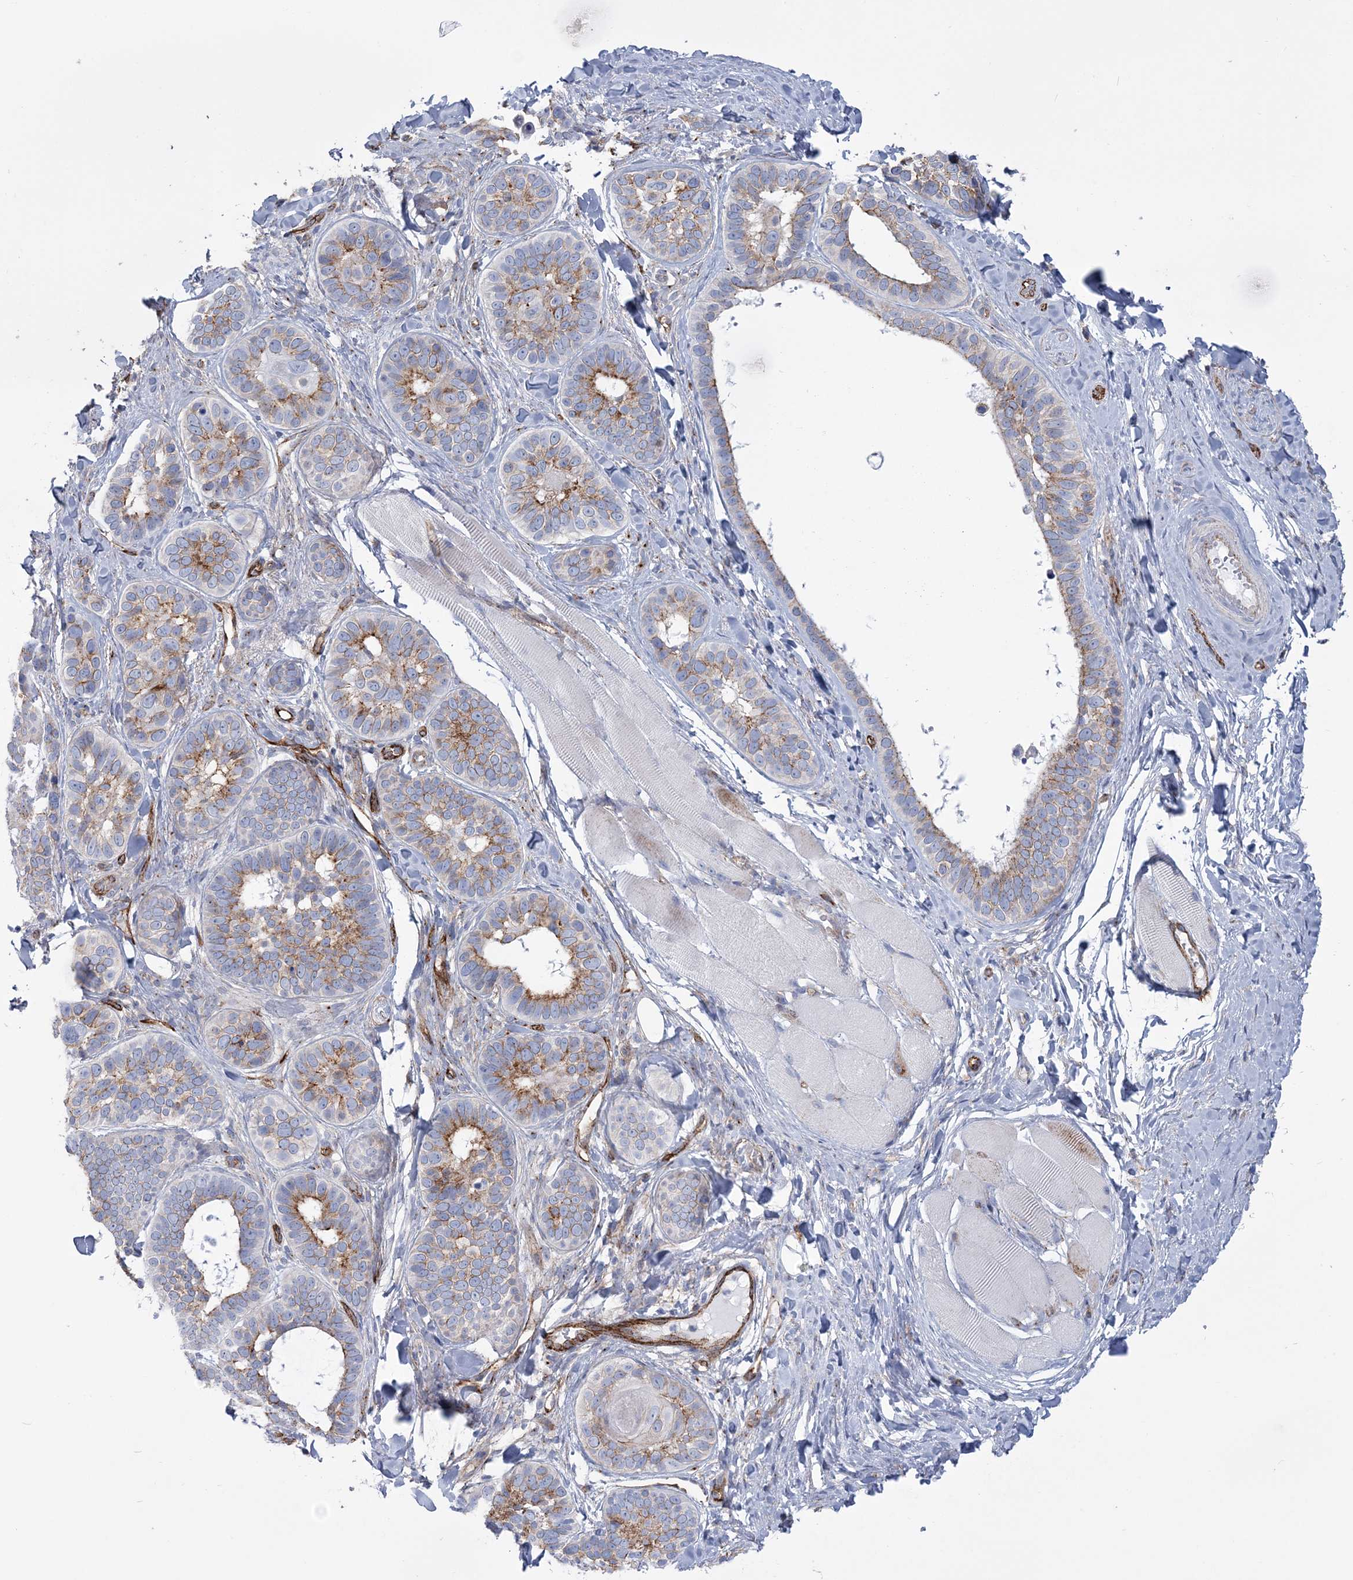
{"staining": {"intensity": "moderate", "quantity": "25%-75%", "location": "cytoplasmic/membranous"}, "tissue": "skin cancer", "cell_type": "Tumor cells", "image_type": "cancer", "snomed": [{"axis": "morphology", "description": "Basal cell carcinoma"}, {"axis": "topography", "description": "Skin"}], "caption": "Immunohistochemical staining of human basal cell carcinoma (skin) reveals medium levels of moderate cytoplasmic/membranous protein expression in about 25%-75% of tumor cells.", "gene": "RAB11FIP5", "patient": {"sex": "male", "age": 62}}